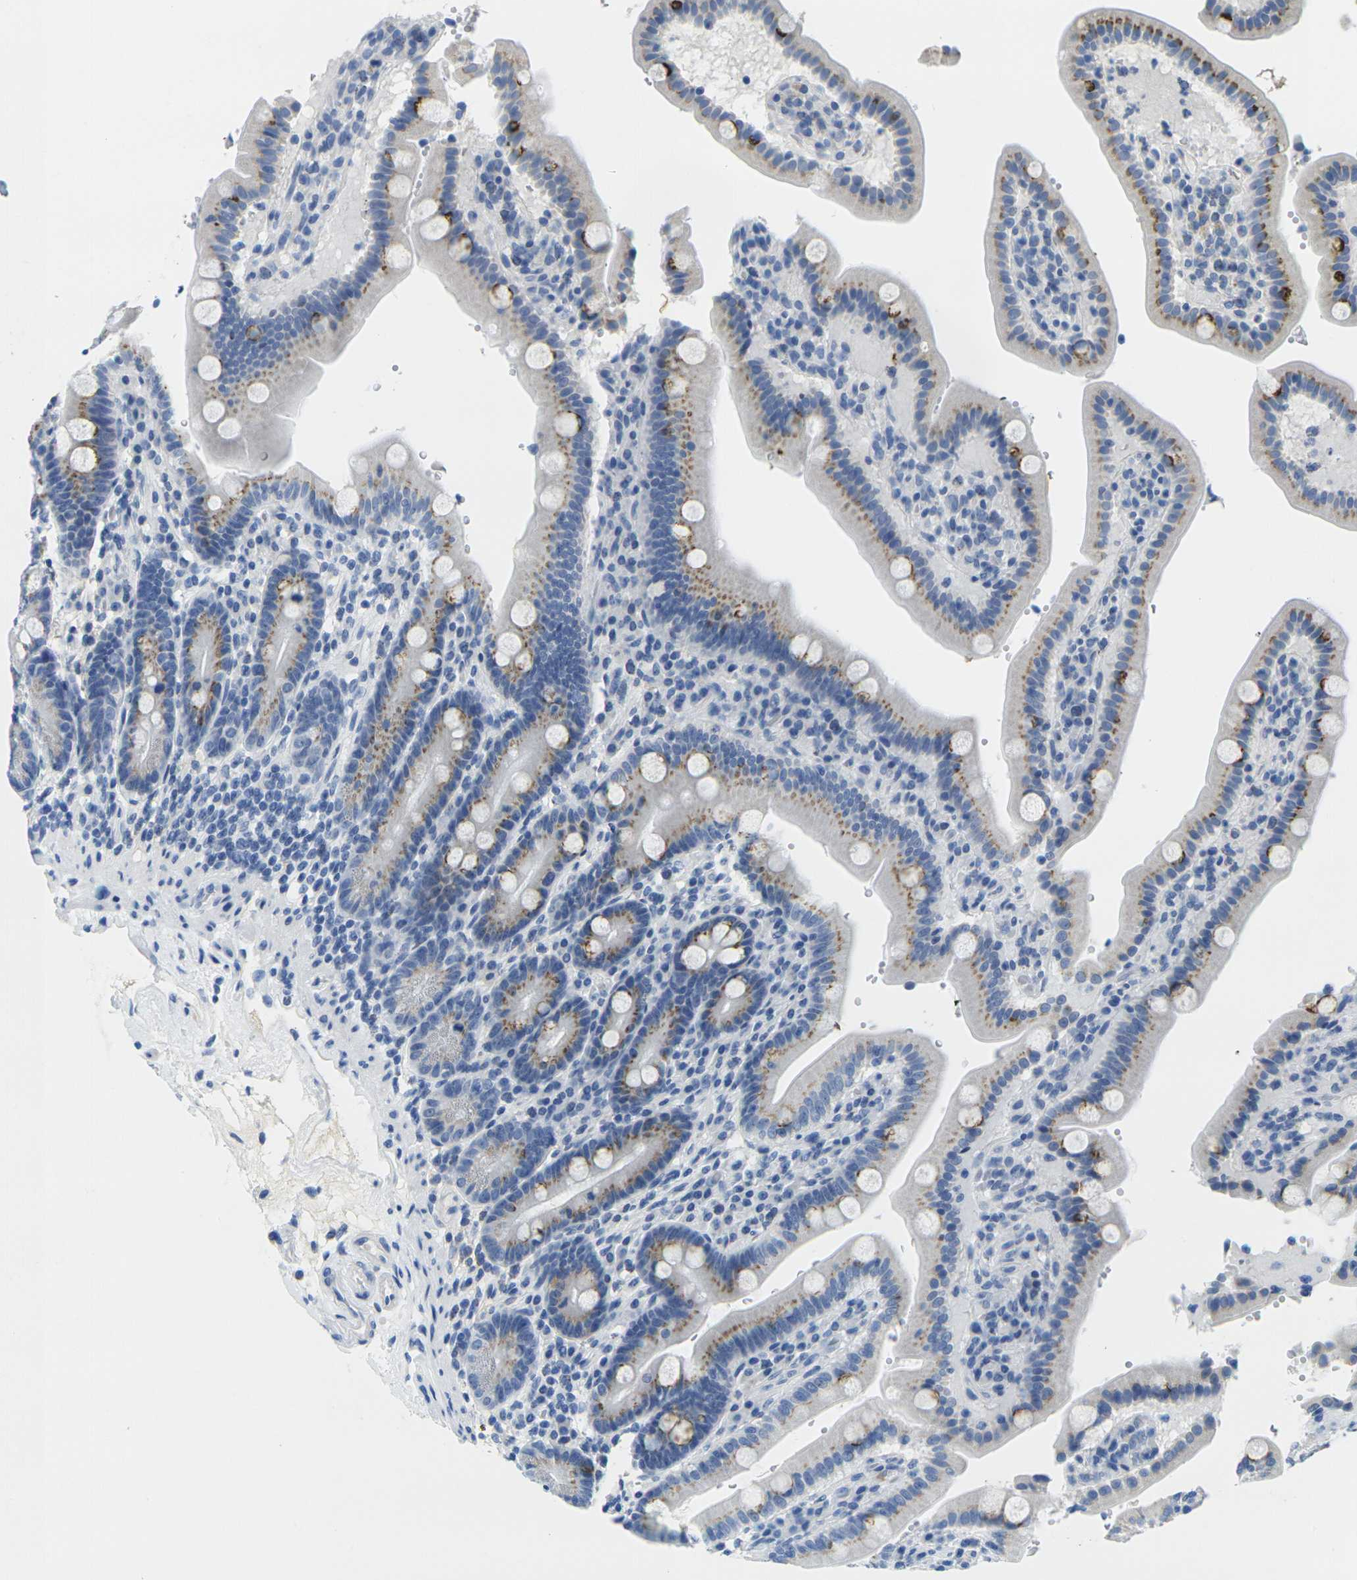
{"staining": {"intensity": "strong", "quantity": "25%-75%", "location": "cytoplasmic/membranous"}, "tissue": "duodenum", "cell_type": "Glandular cells", "image_type": "normal", "snomed": [{"axis": "morphology", "description": "Normal tissue, NOS"}, {"axis": "topography", "description": "Small intestine, NOS"}], "caption": "The histopathology image shows a brown stain indicating the presence of a protein in the cytoplasmic/membranous of glandular cells in duodenum.", "gene": "FAM3D", "patient": {"sex": "female", "age": 71}}